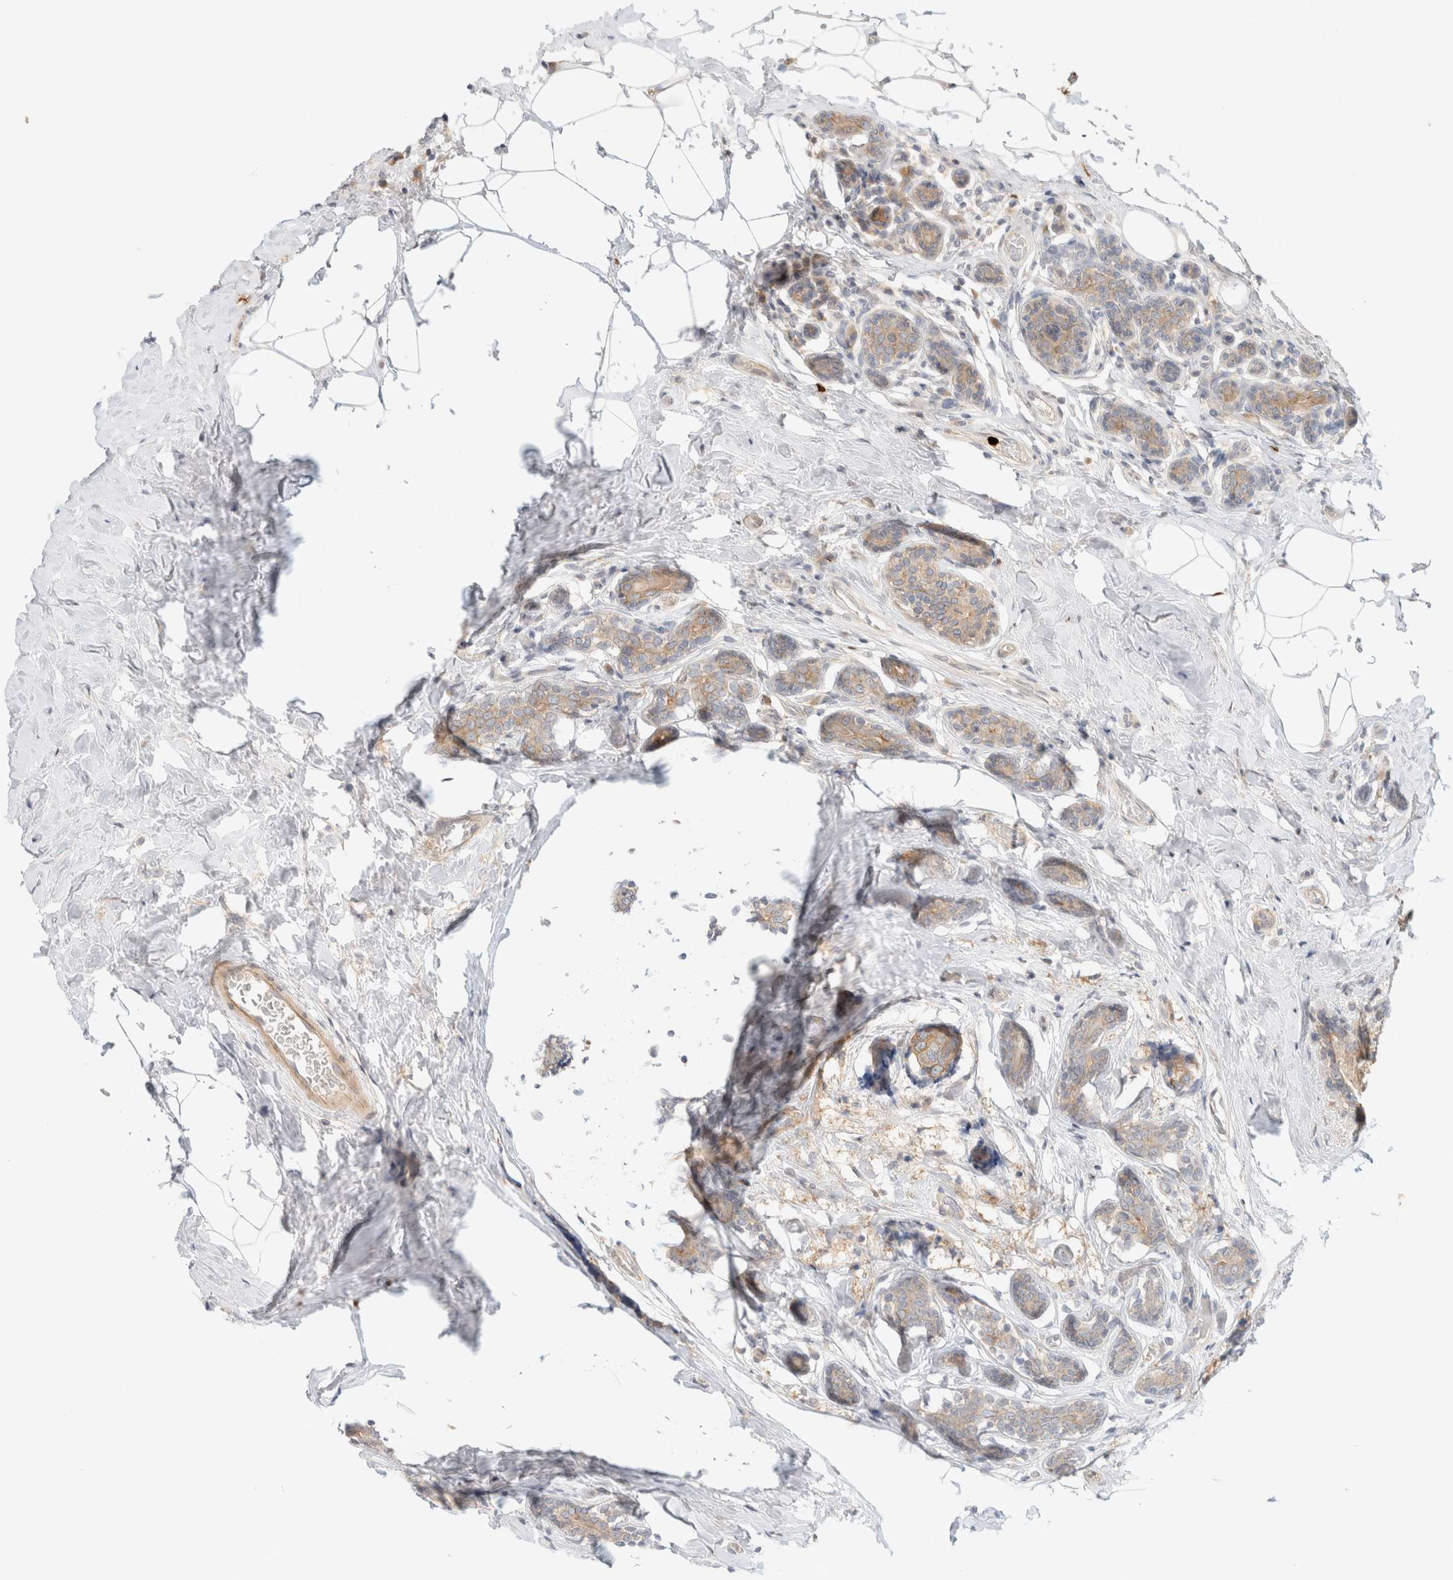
{"staining": {"intensity": "weak", "quantity": ">75%", "location": "cytoplasmic/membranous"}, "tissue": "breast cancer", "cell_type": "Tumor cells", "image_type": "cancer", "snomed": [{"axis": "morphology", "description": "Normal tissue, NOS"}, {"axis": "morphology", "description": "Duct carcinoma"}, {"axis": "topography", "description": "Breast"}], "caption": "Brown immunohistochemical staining in human breast cancer (intraductal carcinoma) reveals weak cytoplasmic/membranous staining in approximately >75% of tumor cells. (Stains: DAB in brown, nuclei in blue, Microscopy: brightfield microscopy at high magnification).", "gene": "MARK3", "patient": {"sex": "female", "age": 43}}